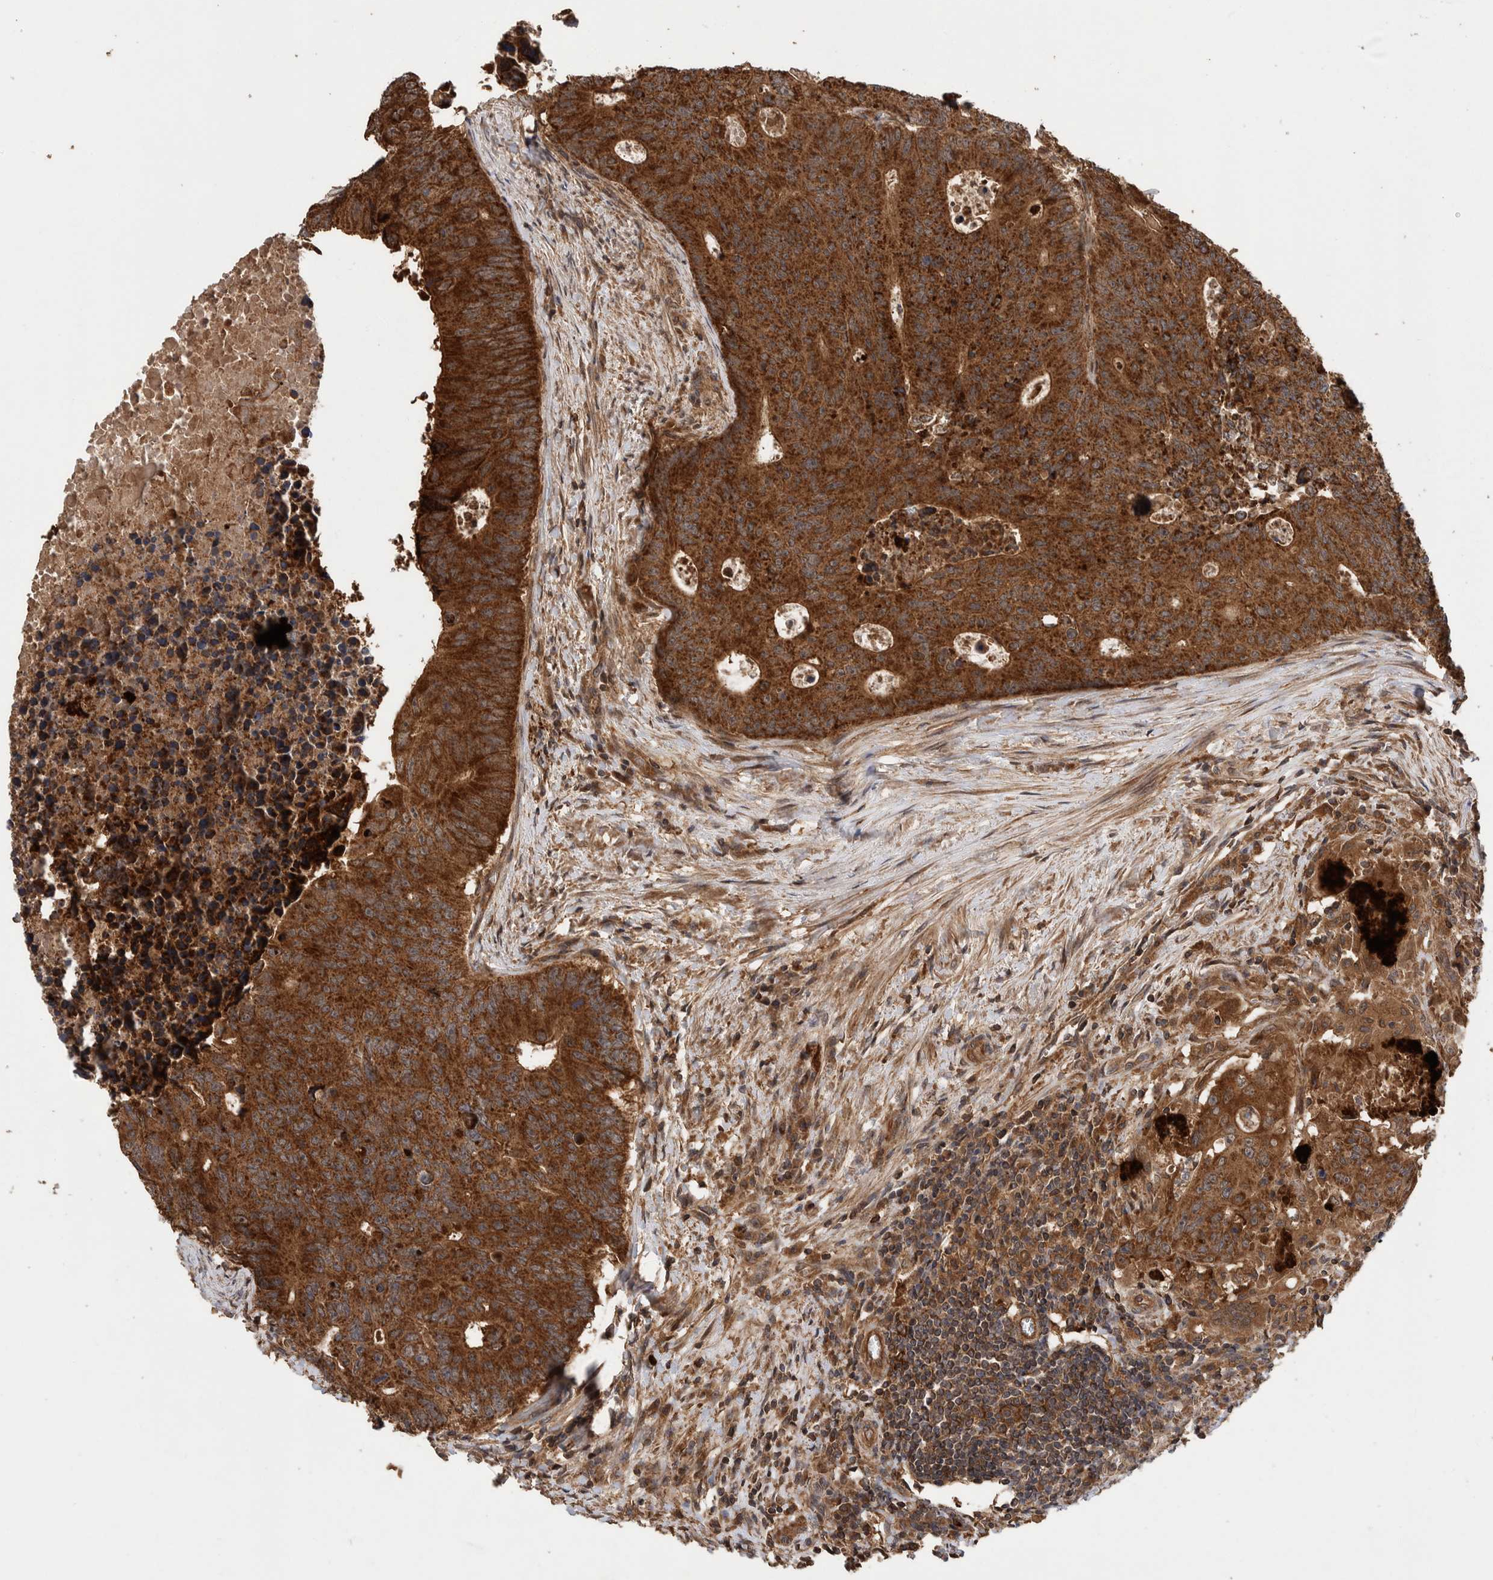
{"staining": {"intensity": "strong", "quantity": ">75%", "location": "cytoplasmic/membranous"}, "tissue": "colorectal cancer", "cell_type": "Tumor cells", "image_type": "cancer", "snomed": [{"axis": "morphology", "description": "Adenocarcinoma, NOS"}, {"axis": "topography", "description": "Colon"}], "caption": "An immunohistochemistry photomicrograph of tumor tissue is shown. Protein staining in brown shows strong cytoplasmic/membranous positivity in colorectal cancer (adenocarcinoma) within tumor cells. The staining was performed using DAB (3,3'-diaminobenzidine), with brown indicating positive protein expression. Nuclei are stained blue with hematoxylin.", "gene": "TRIM16", "patient": {"sex": "male", "age": 87}}